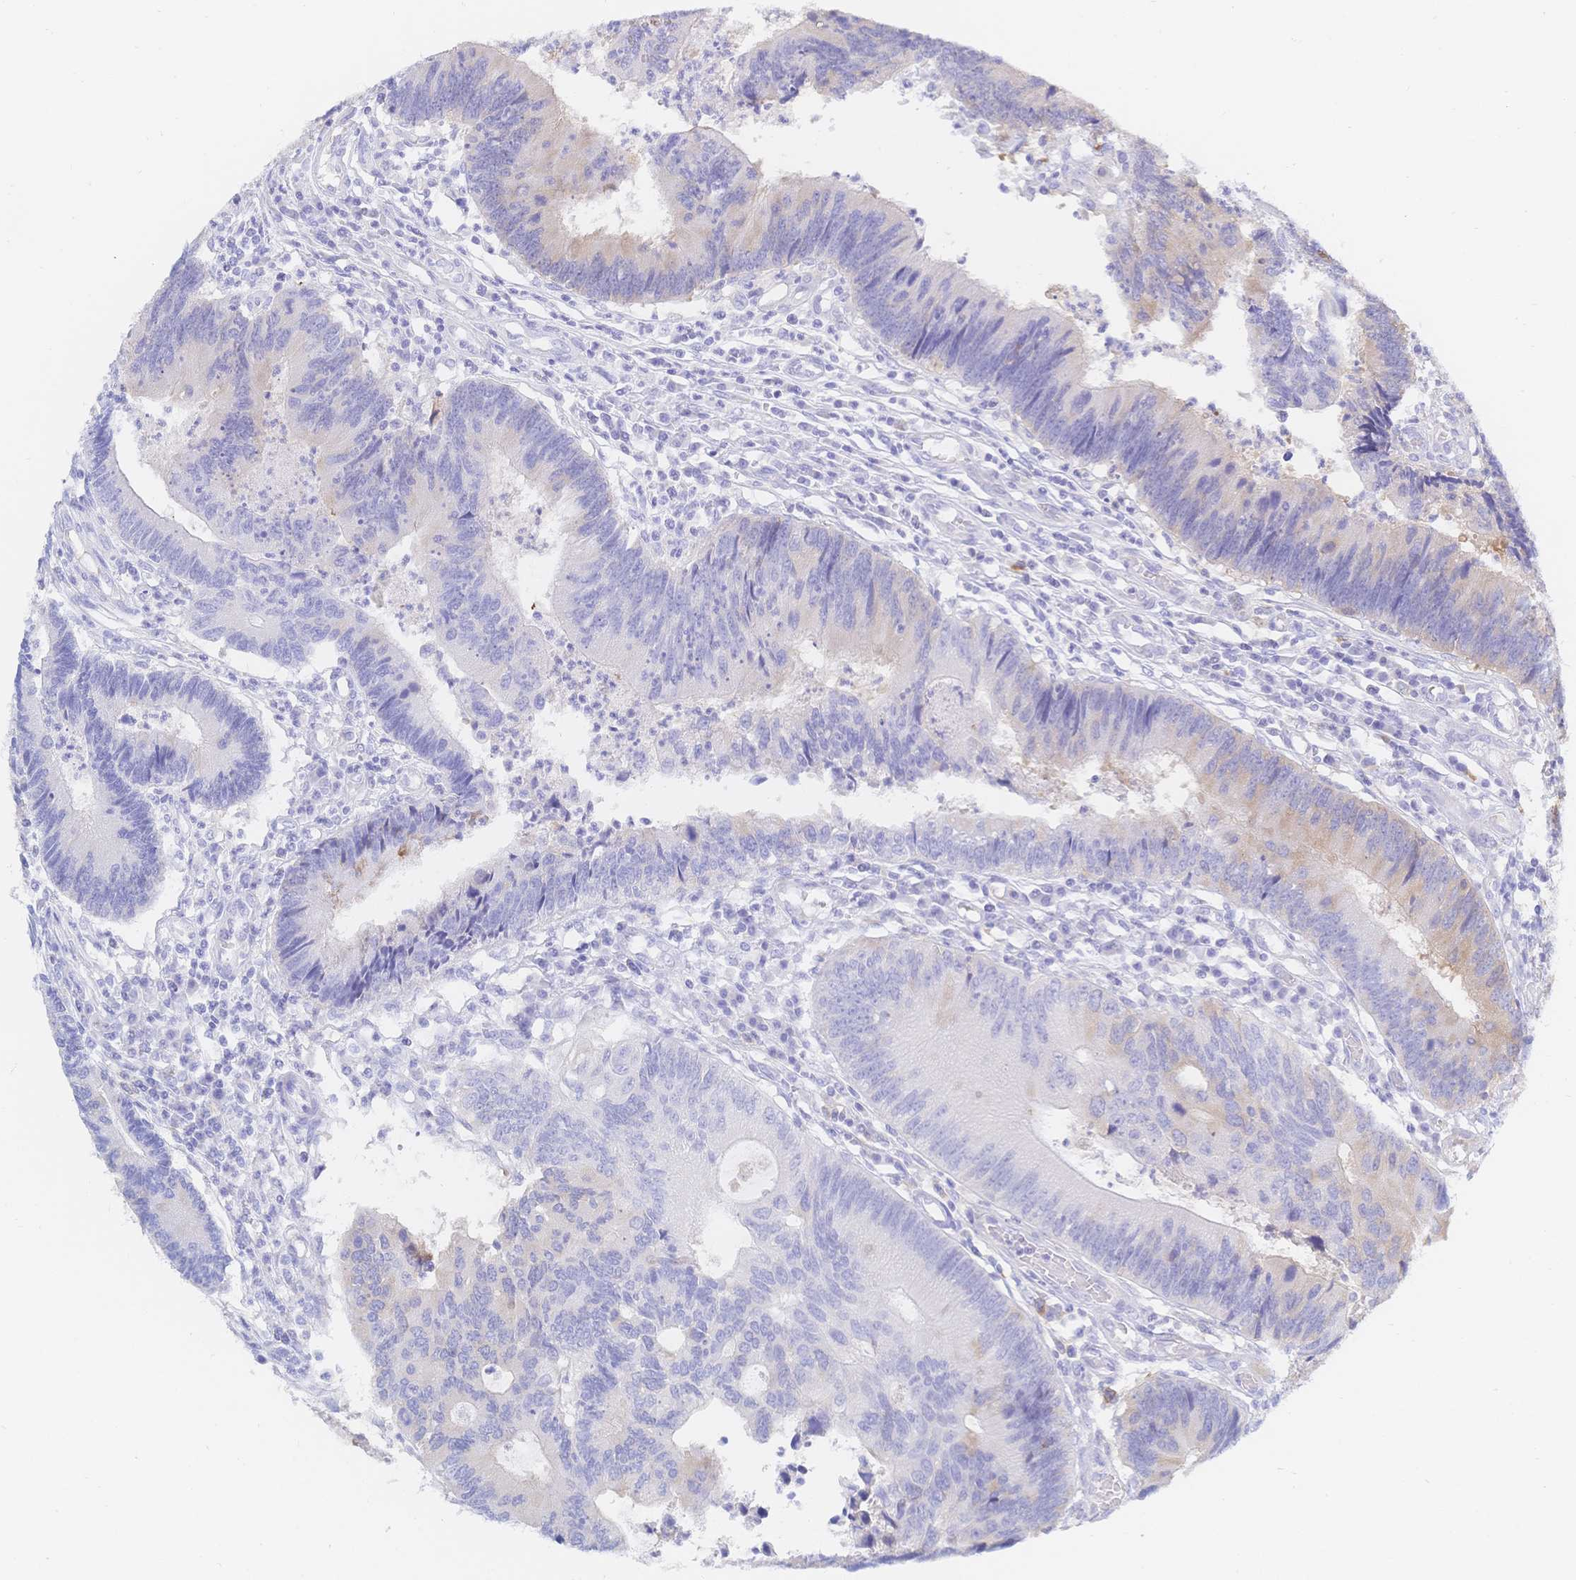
{"staining": {"intensity": "weak", "quantity": "<25%", "location": "cytoplasmic/membranous"}, "tissue": "colorectal cancer", "cell_type": "Tumor cells", "image_type": "cancer", "snomed": [{"axis": "morphology", "description": "Adenocarcinoma, NOS"}, {"axis": "topography", "description": "Colon"}], "caption": "Human colorectal cancer stained for a protein using immunohistochemistry (IHC) exhibits no staining in tumor cells.", "gene": "RRM1", "patient": {"sex": "female", "age": 67}}